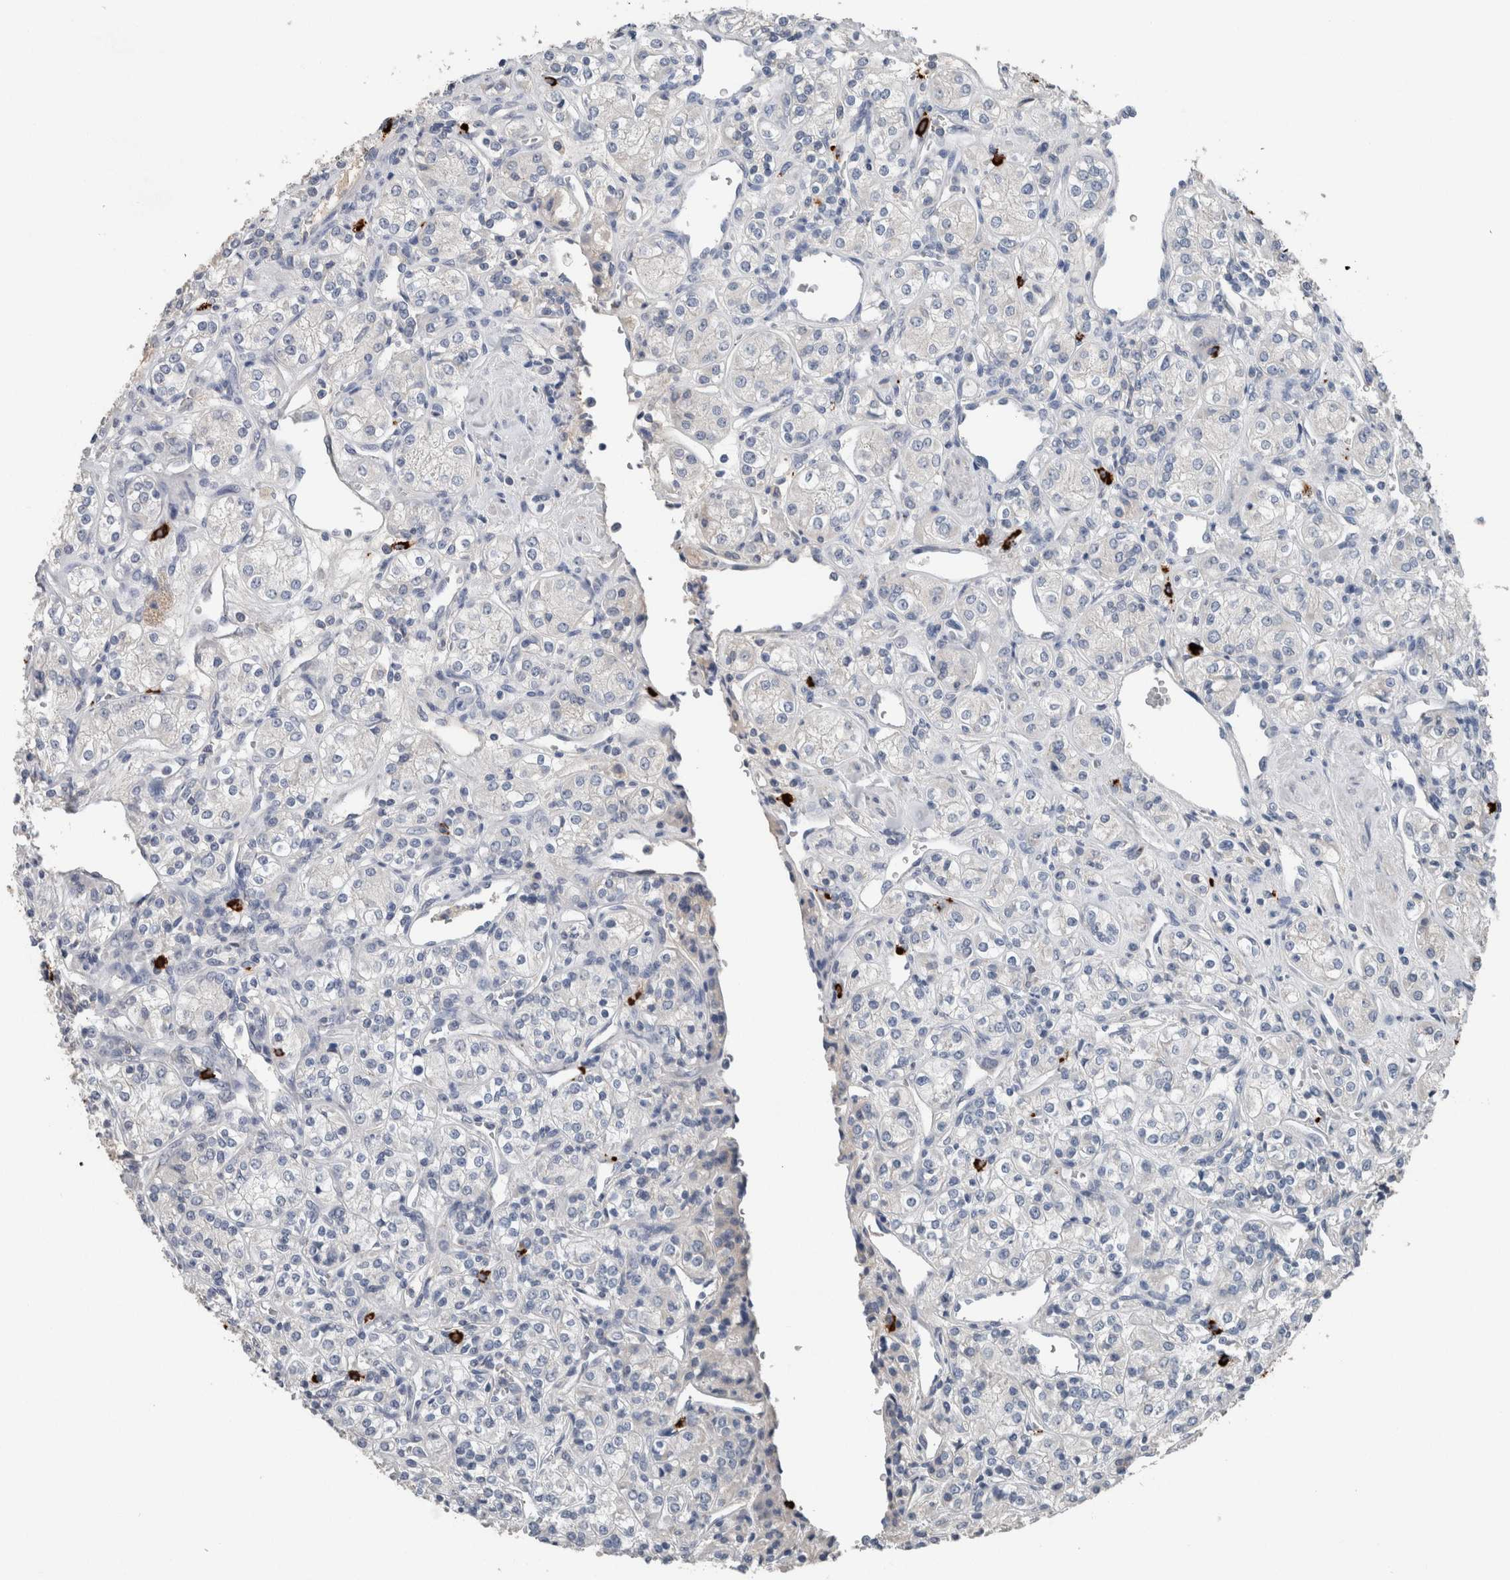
{"staining": {"intensity": "negative", "quantity": "none", "location": "none"}, "tissue": "renal cancer", "cell_type": "Tumor cells", "image_type": "cancer", "snomed": [{"axis": "morphology", "description": "Adenocarcinoma, NOS"}, {"axis": "topography", "description": "Kidney"}], "caption": "Protein analysis of renal cancer exhibits no significant staining in tumor cells.", "gene": "CRNN", "patient": {"sex": "male", "age": 77}}